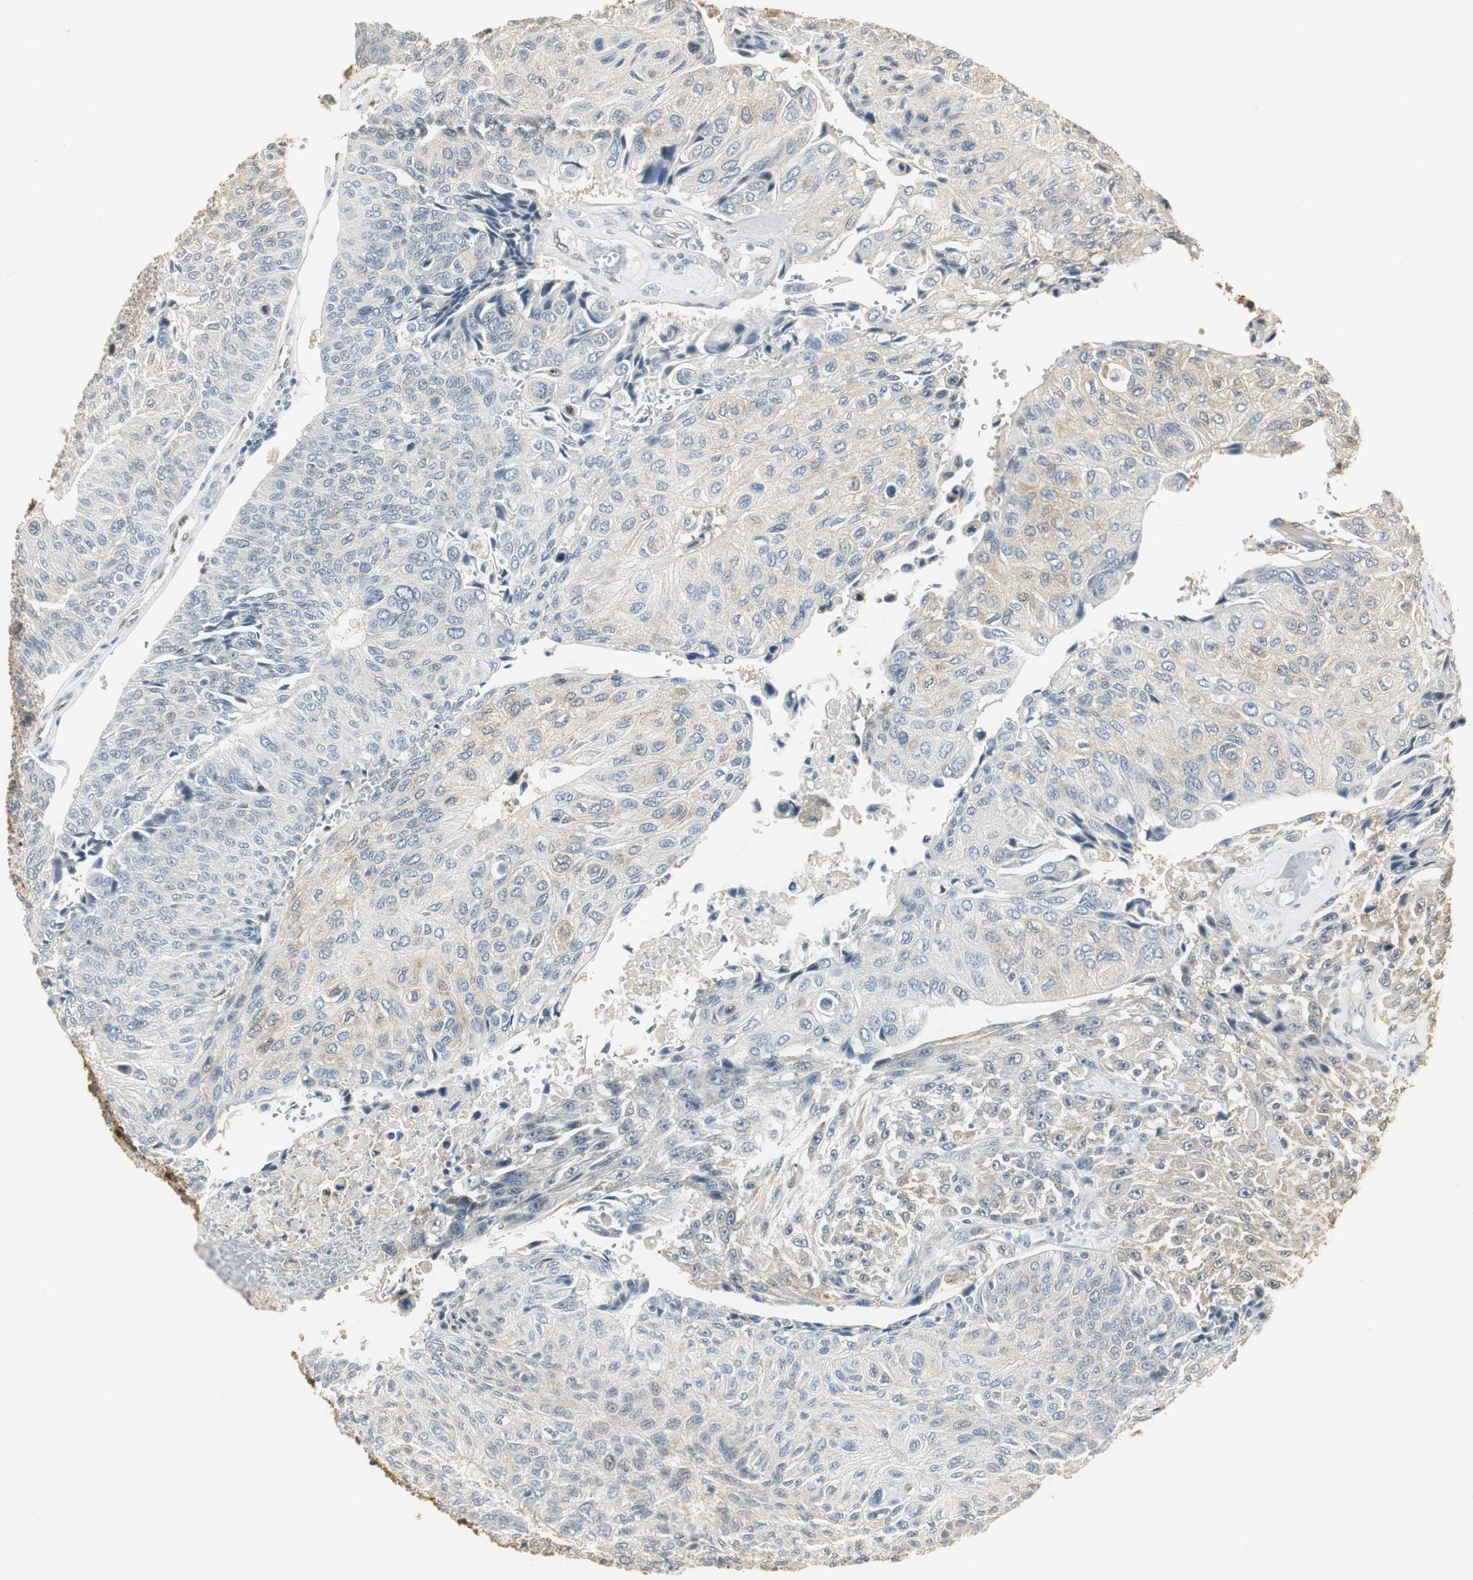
{"staining": {"intensity": "weak", "quantity": "25%-75%", "location": "cytoplasmic/membranous"}, "tissue": "urothelial cancer", "cell_type": "Tumor cells", "image_type": "cancer", "snomed": [{"axis": "morphology", "description": "Urothelial carcinoma, High grade"}, {"axis": "topography", "description": "Urinary bladder"}], "caption": "The micrograph displays staining of urothelial cancer, revealing weak cytoplasmic/membranous protein positivity (brown color) within tumor cells.", "gene": "CCT5", "patient": {"sex": "male", "age": 66}}